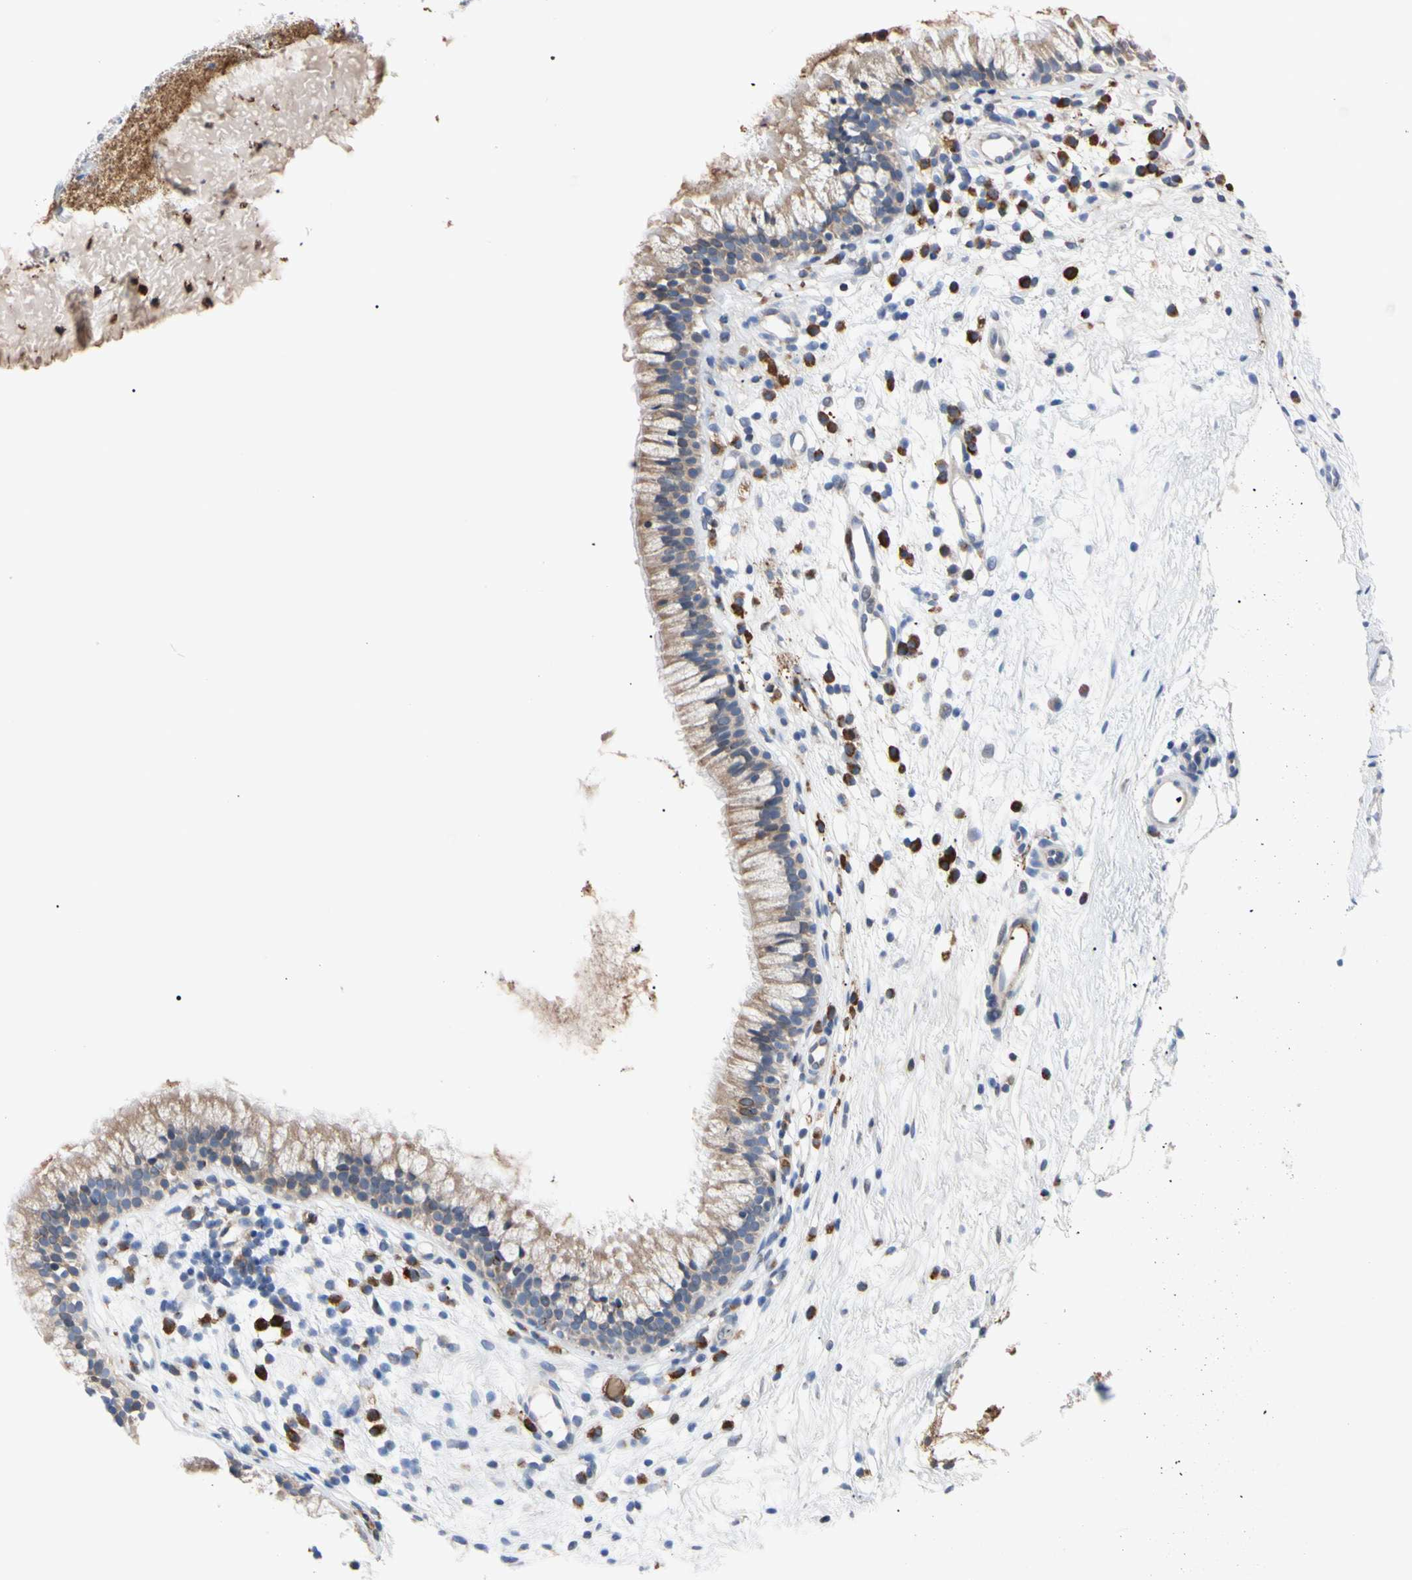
{"staining": {"intensity": "moderate", "quantity": ">75%", "location": "cytoplasmic/membranous"}, "tissue": "nasopharynx", "cell_type": "Respiratory epithelial cells", "image_type": "normal", "snomed": [{"axis": "morphology", "description": "Normal tissue, NOS"}, {"axis": "topography", "description": "Nasopharynx"}], "caption": "The immunohistochemical stain labels moderate cytoplasmic/membranous expression in respiratory epithelial cells of benign nasopharynx. (DAB (3,3'-diaminobenzidine) IHC, brown staining for protein, blue staining for nuclei).", "gene": "MCL1", "patient": {"sex": "male", "age": 21}}